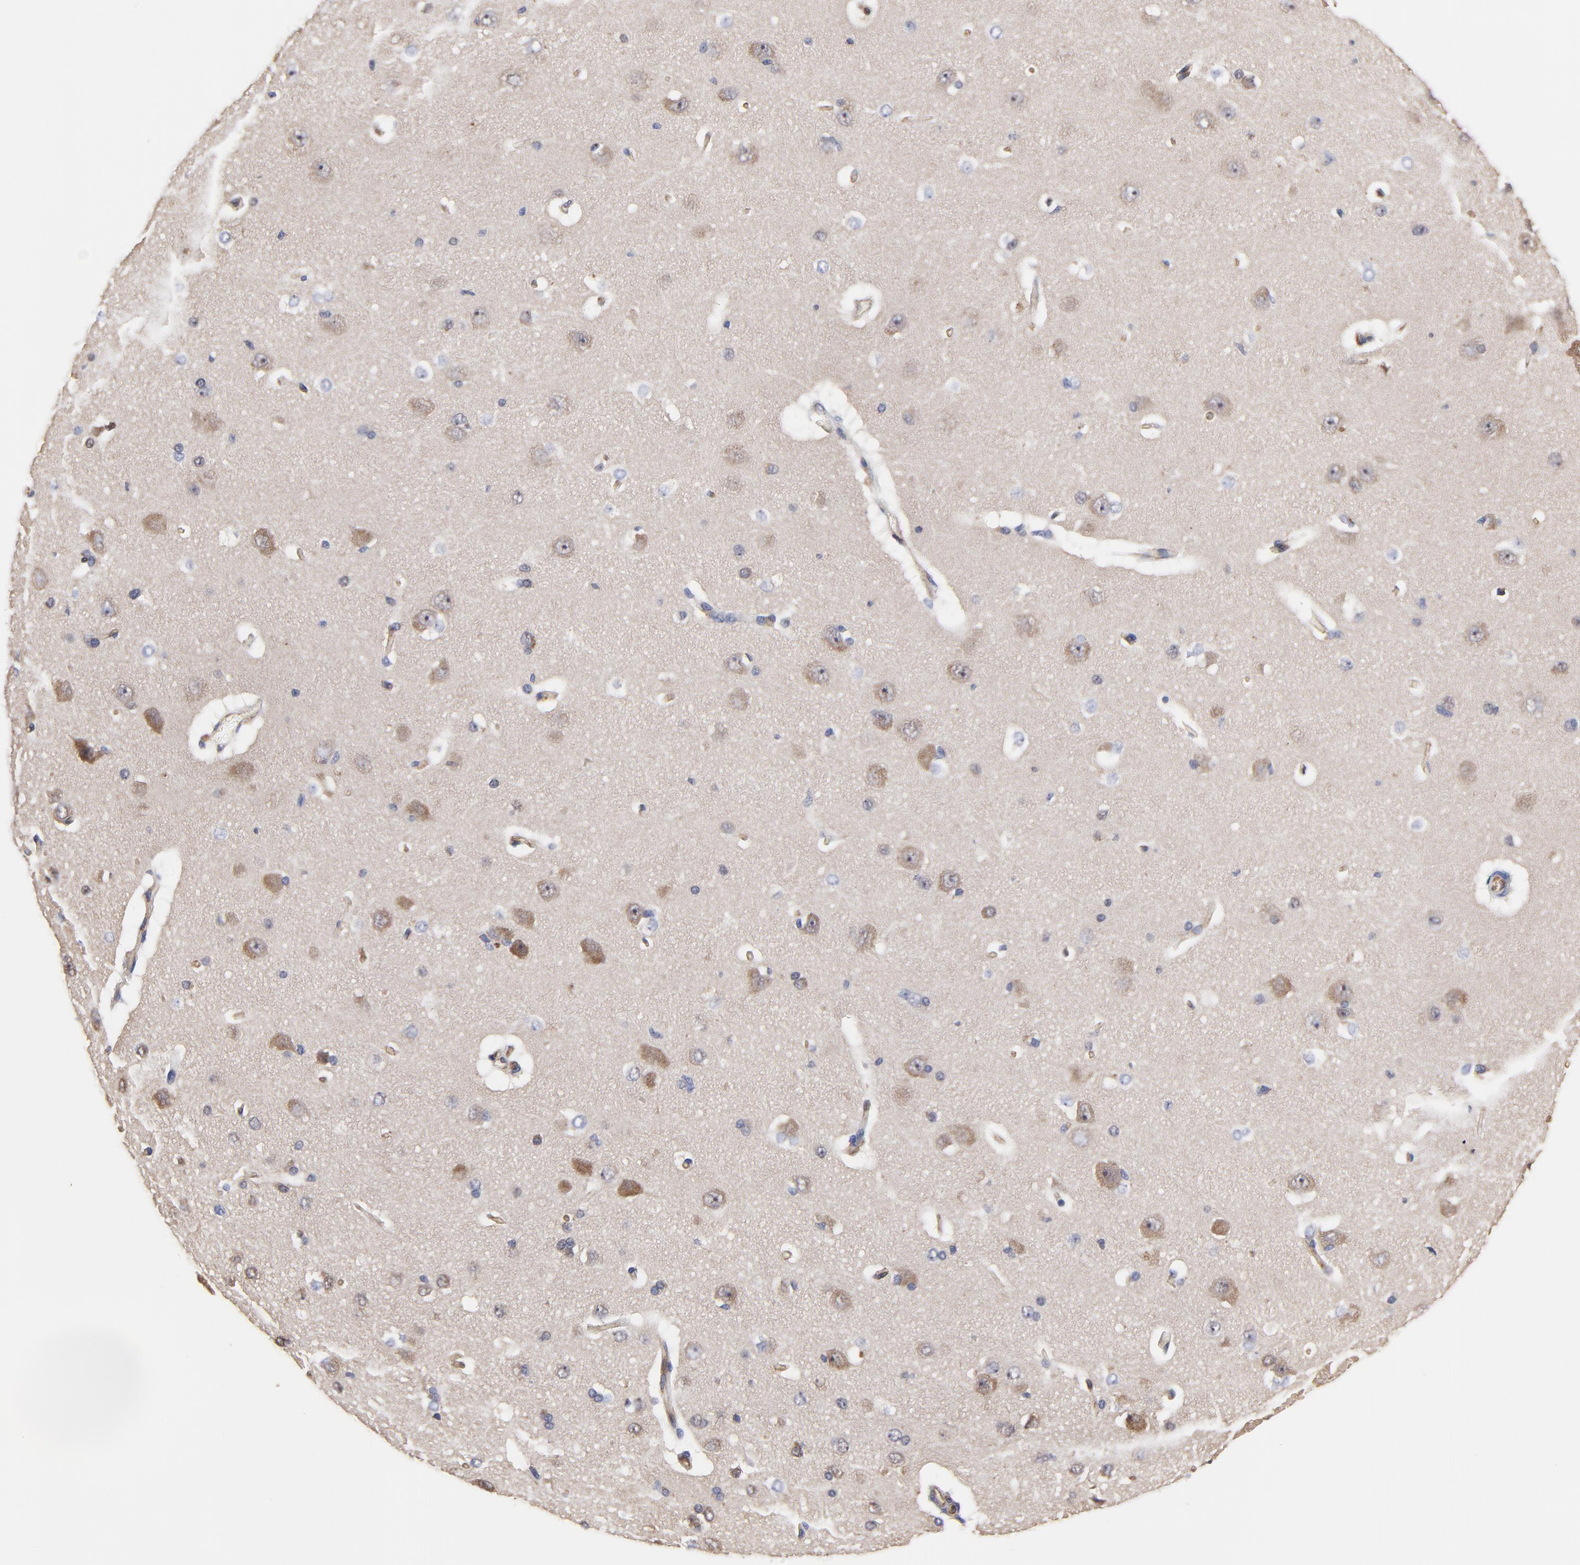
{"staining": {"intensity": "negative", "quantity": "none", "location": "none"}, "tissue": "cerebral cortex", "cell_type": "Endothelial cells", "image_type": "normal", "snomed": [{"axis": "morphology", "description": "Normal tissue, NOS"}, {"axis": "topography", "description": "Cerebral cortex"}], "caption": "Immunohistochemistry image of unremarkable cerebral cortex: cerebral cortex stained with DAB reveals no significant protein positivity in endothelial cells.", "gene": "FBXL2", "patient": {"sex": "female", "age": 45}}